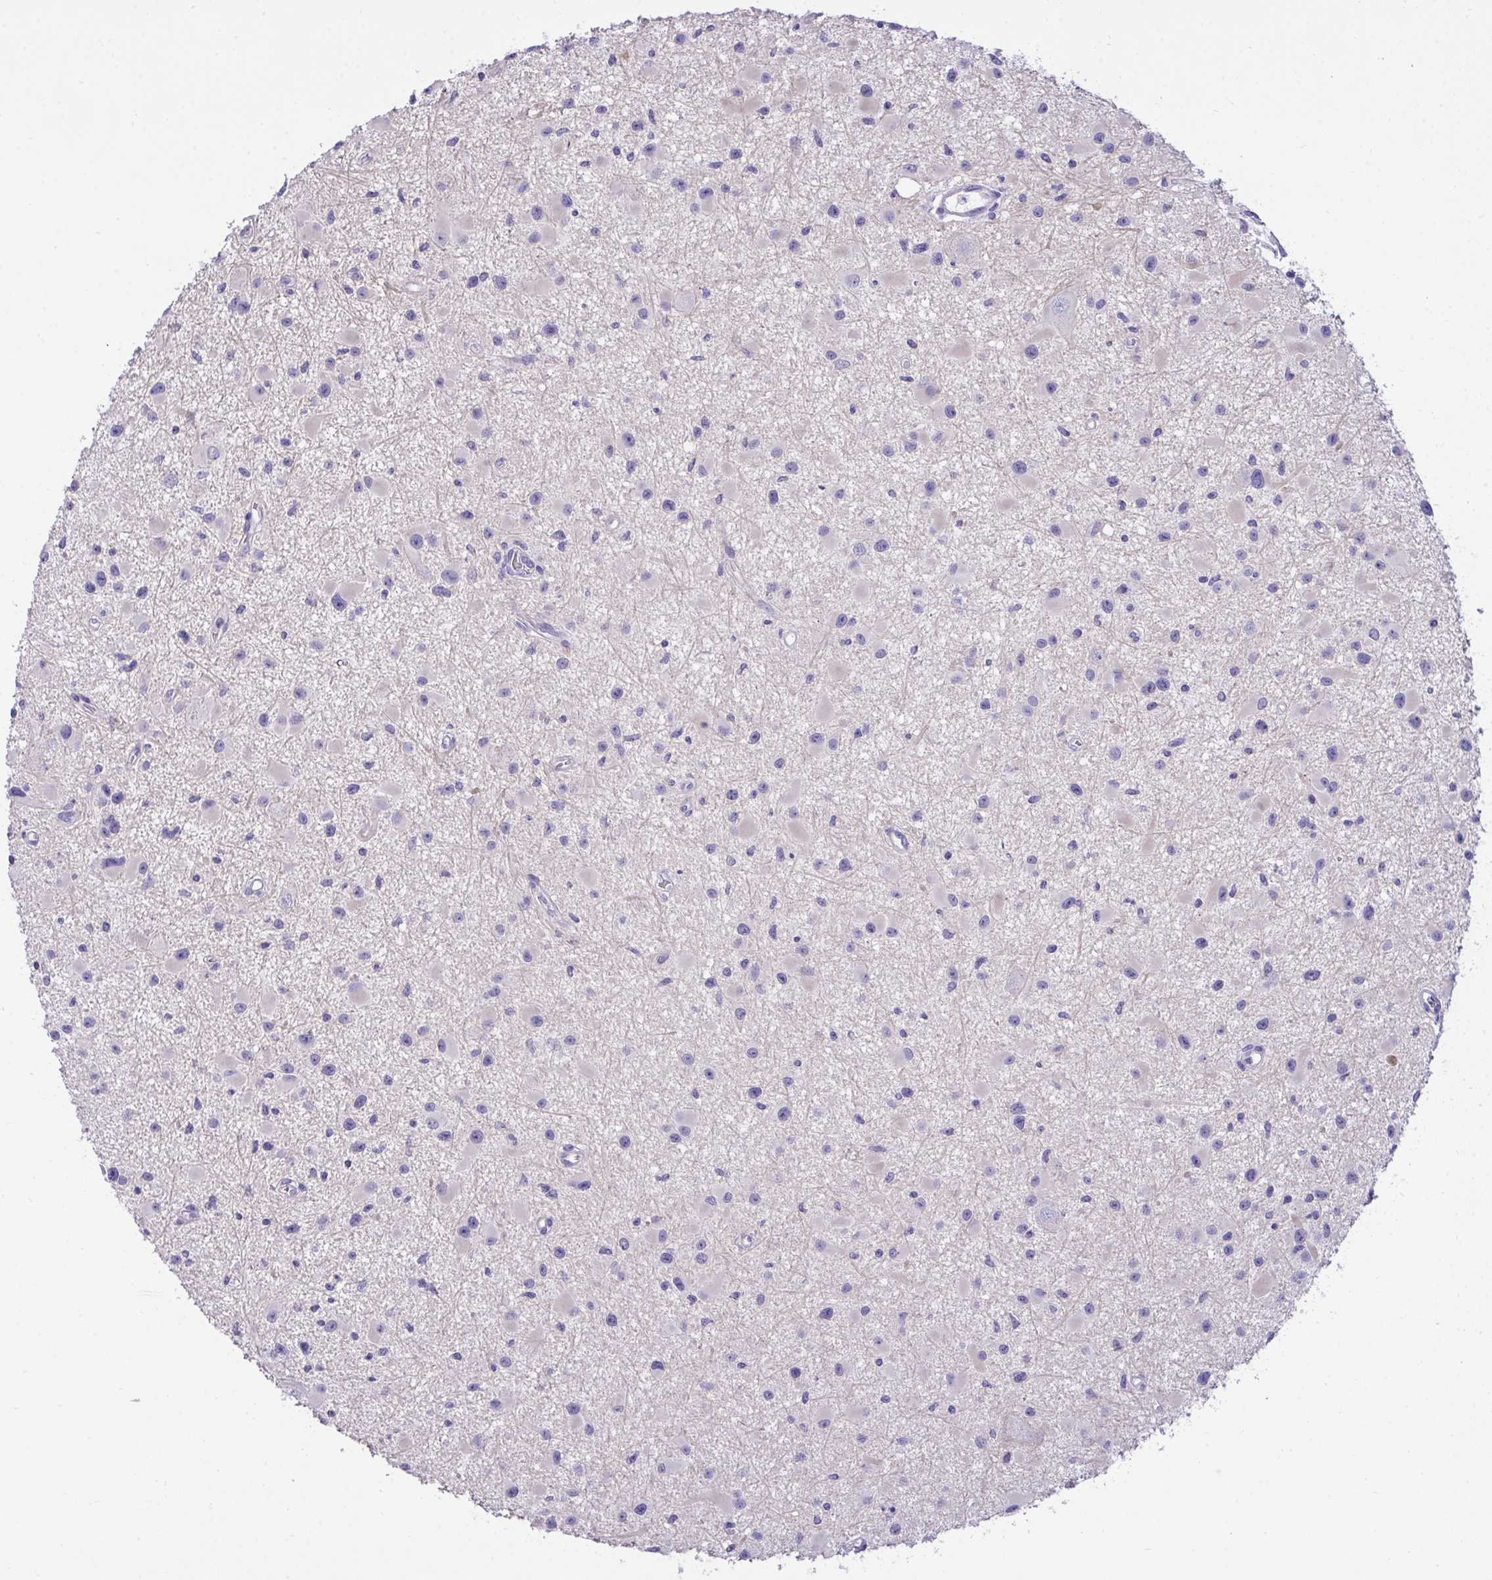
{"staining": {"intensity": "negative", "quantity": "none", "location": "none"}, "tissue": "glioma", "cell_type": "Tumor cells", "image_type": "cancer", "snomed": [{"axis": "morphology", "description": "Glioma, malignant, High grade"}, {"axis": "topography", "description": "Brain"}], "caption": "There is no significant staining in tumor cells of malignant glioma (high-grade).", "gene": "TMCO5A", "patient": {"sex": "male", "age": 54}}